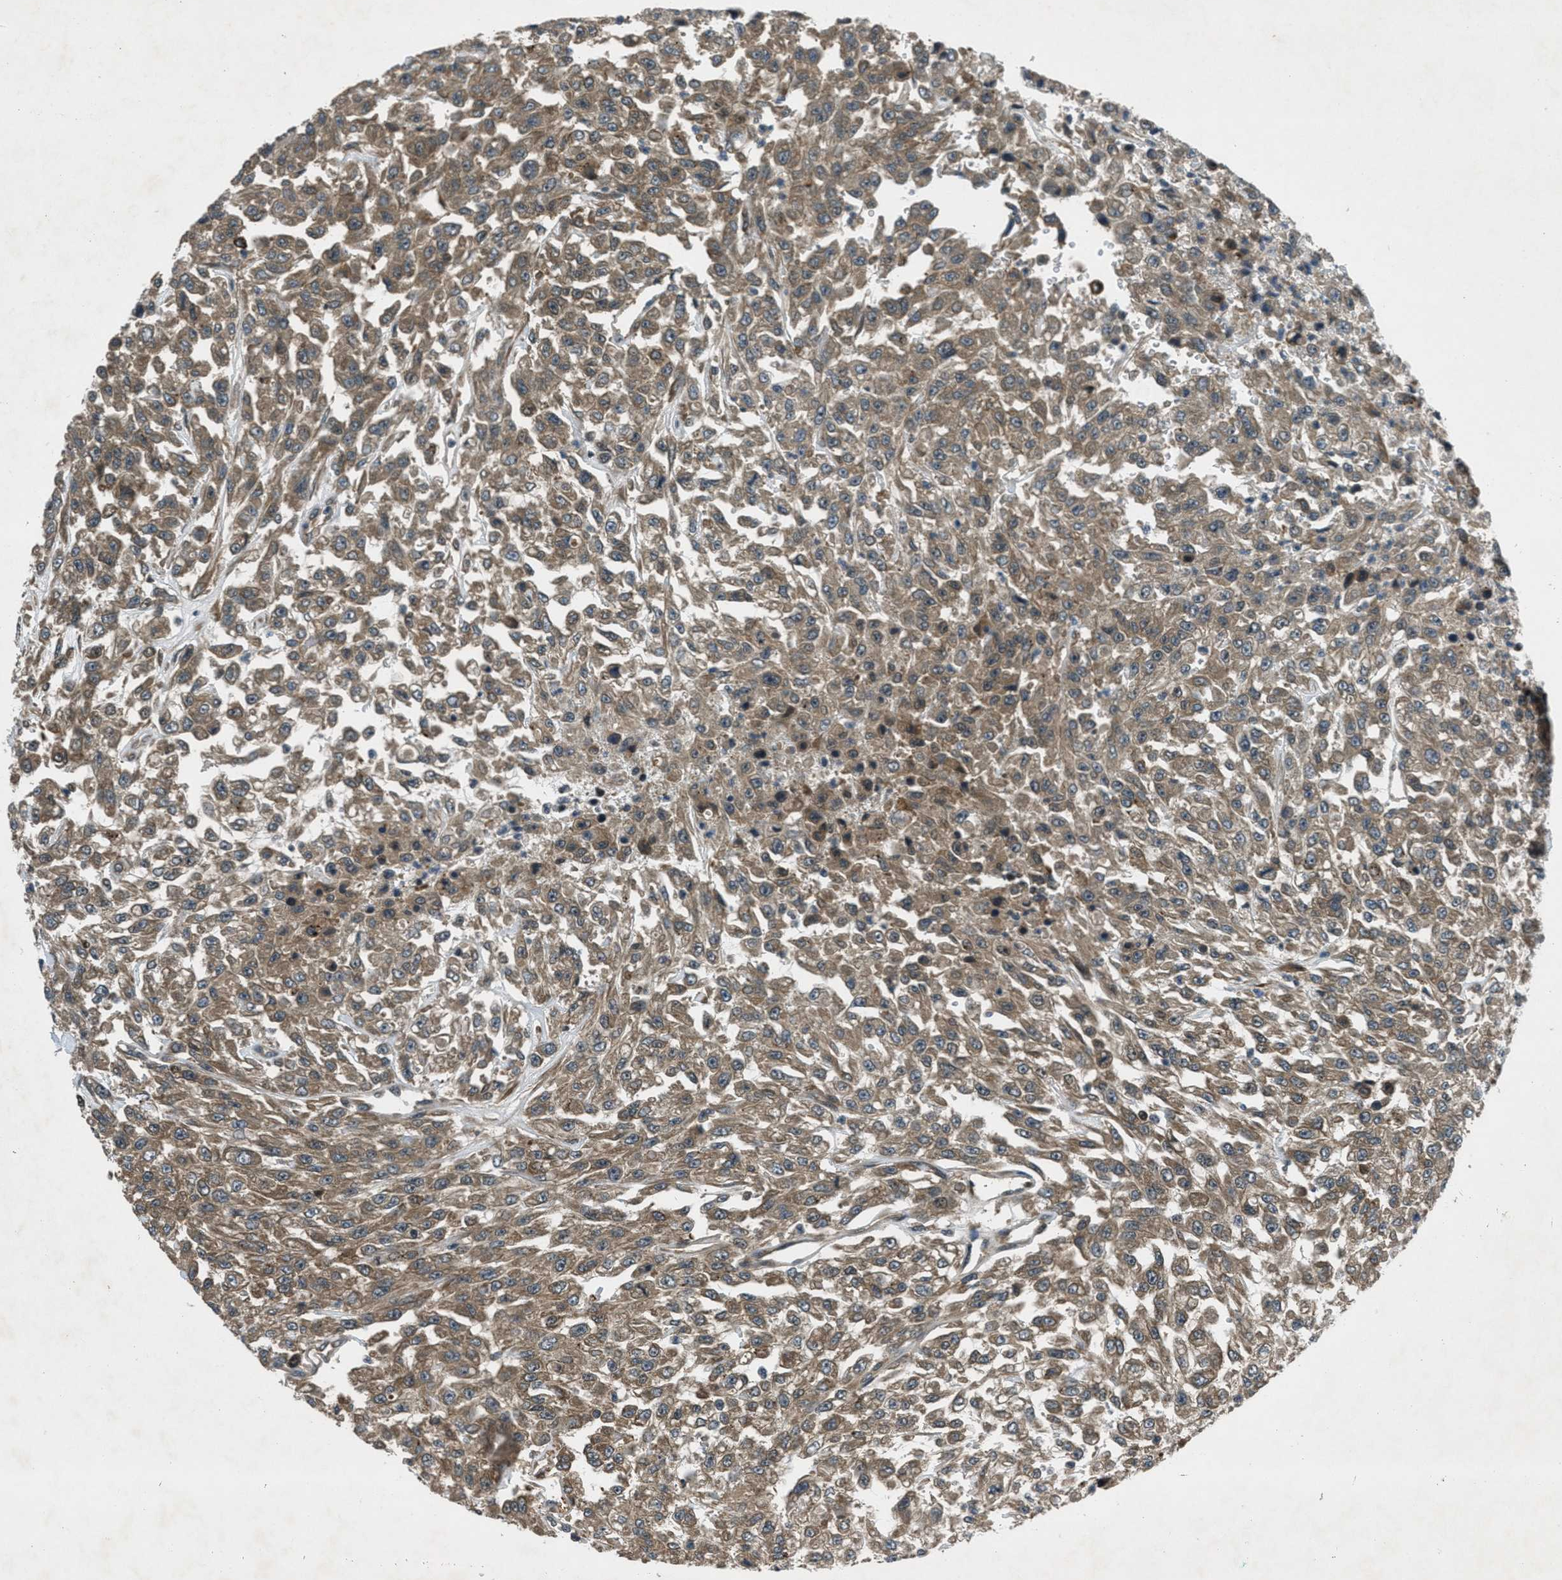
{"staining": {"intensity": "moderate", "quantity": ">75%", "location": "cytoplasmic/membranous"}, "tissue": "urothelial cancer", "cell_type": "Tumor cells", "image_type": "cancer", "snomed": [{"axis": "morphology", "description": "Urothelial carcinoma, High grade"}, {"axis": "topography", "description": "Urinary bladder"}], "caption": "High-power microscopy captured an immunohistochemistry image of urothelial cancer, revealing moderate cytoplasmic/membranous expression in about >75% of tumor cells.", "gene": "EPSTI1", "patient": {"sex": "male", "age": 46}}